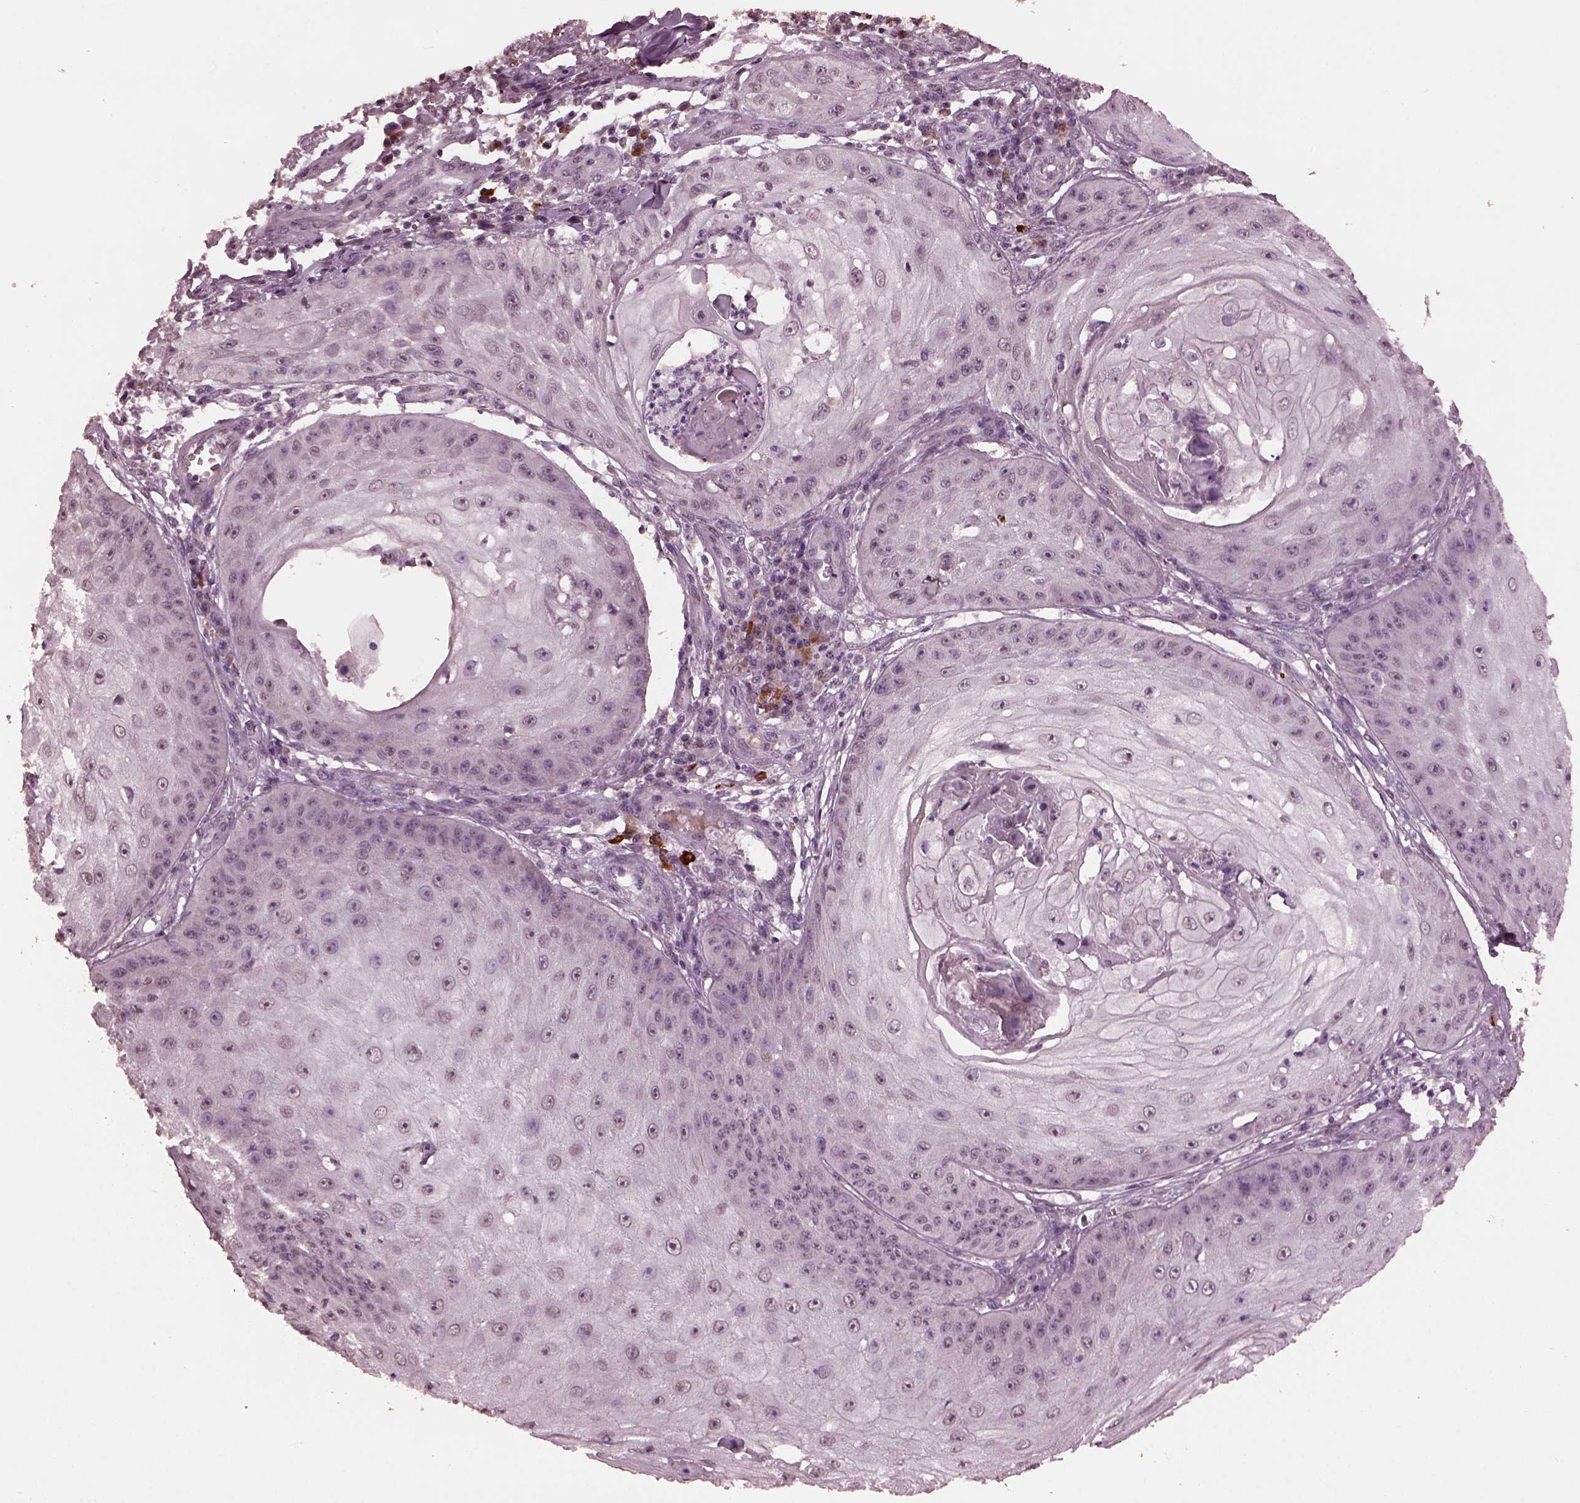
{"staining": {"intensity": "negative", "quantity": "none", "location": "none"}, "tissue": "skin cancer", "cell_type": "Tumor cells", "image_type": "cancer", "snomed": [{"axis": "morphology", "description": "Squamous cell carcinoma, NOS"}, {"axis": "topography", "description": "Skin"}], "caption": "High magnification brightfield microscopy of skin squamous cell carcinoma stained with DAB (3,3'-diaminobenzidine) (brown) and counterstained with hematoxylin (blue): tumor cells show no significant positivity.", "gene": "IL18RAP", "patient": {"sex": "male", "age": 70}}